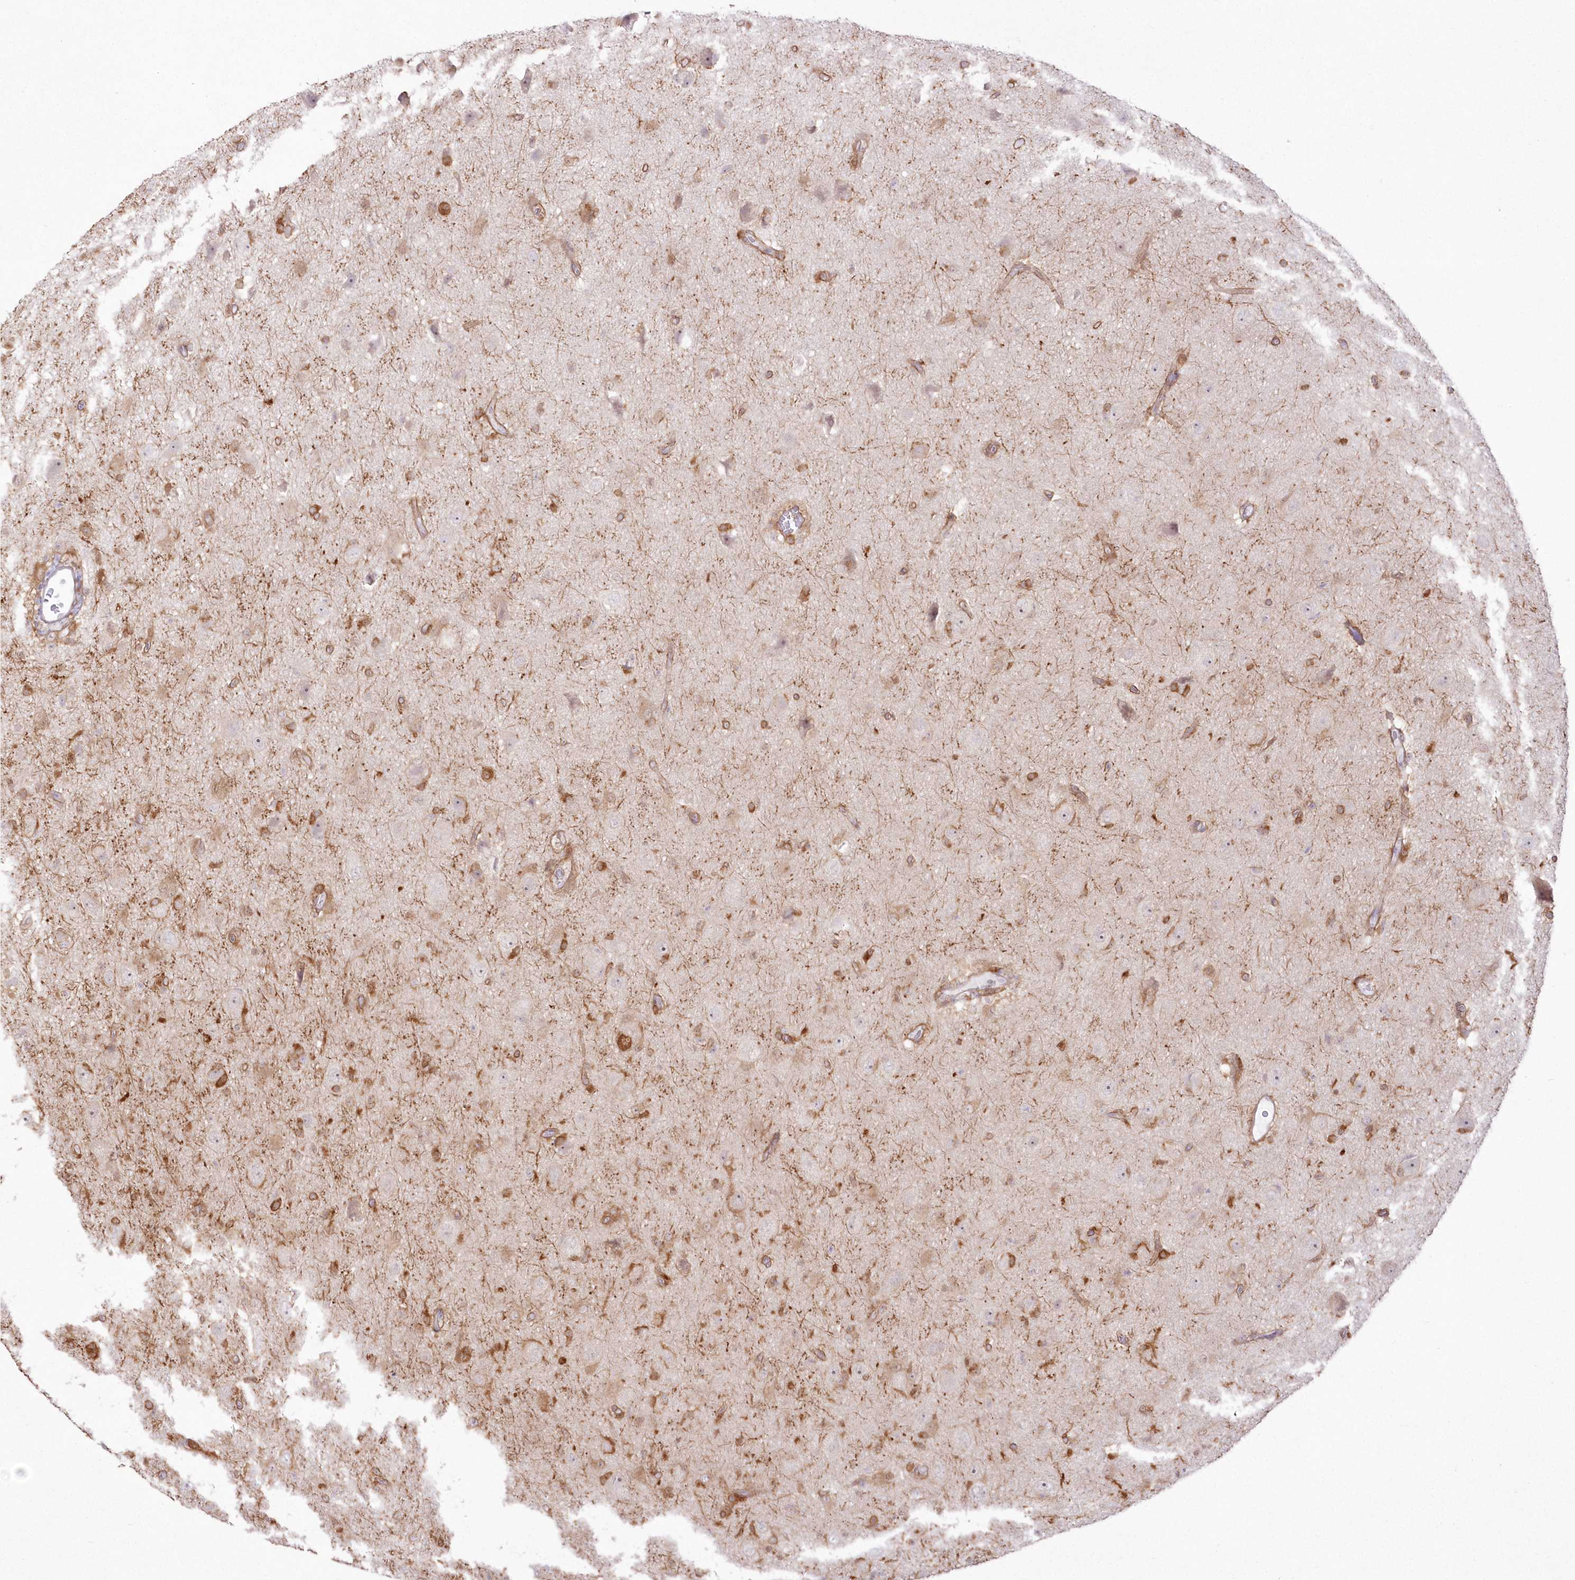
{"staining": {"intensity": "moderate", "quantity": "25%-75%", "location": "cytoplasmic/membranous"}, "tissue": "glioma", "cell_type": "Tumor cells", "image_type": "cancer", "snomed": [{"axis": "morphology", "description": "Glioma, malignant, High grade"}, {"axis": "topography", "description": "Brain"}], "caption": "Malignant glioma (high-grade) stained for a protein demonstrates moderate cytoplasmic/membranous positivity in tumor cells.", "gene": "SH3PXD2B", "patient": {"sex": "female", "age": 57}}